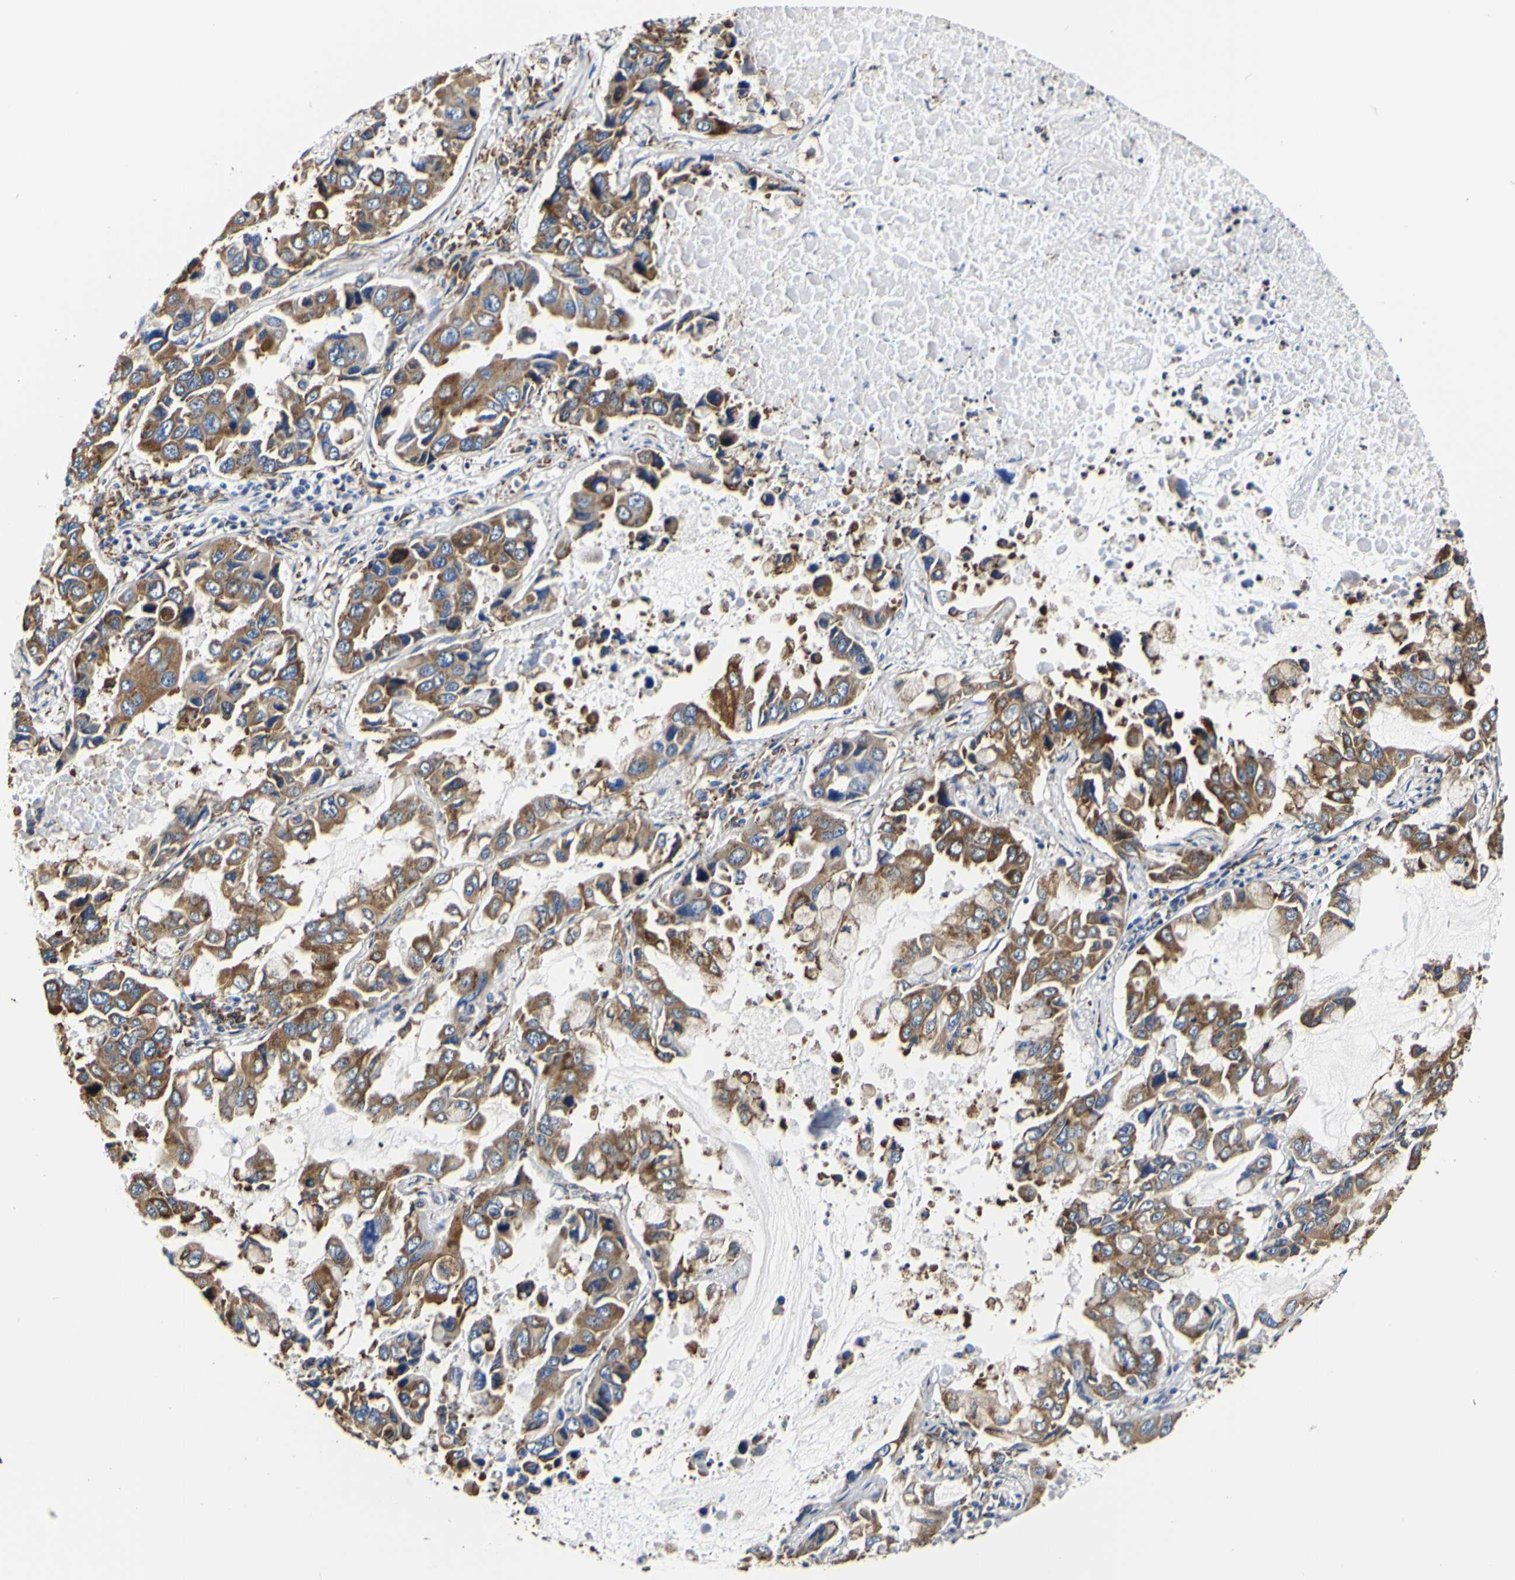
{"staining": {"intensity": "moderate", "quantity": ">75%", "location": "cytoplasmic/membranous"}, "tissue": "lung cancer", "cell_type": "Tumor cells", "image_type": "cancer", "snomed": [{"axis": "morphology", "description": "Adenocarcinoma, NOS"}, {"axis": "topography", "description": "Lung"}], "caption": "An immunohistochemistry (IHC) image of tumor tissue is shown. Protein staining in brown labels moderate cytoplasmic/membranous positivity in lung cancer (adenocarcinoma) within tumor cells.", "gene": "P4HB", "patient": {"sex": "male", "age": 64}}